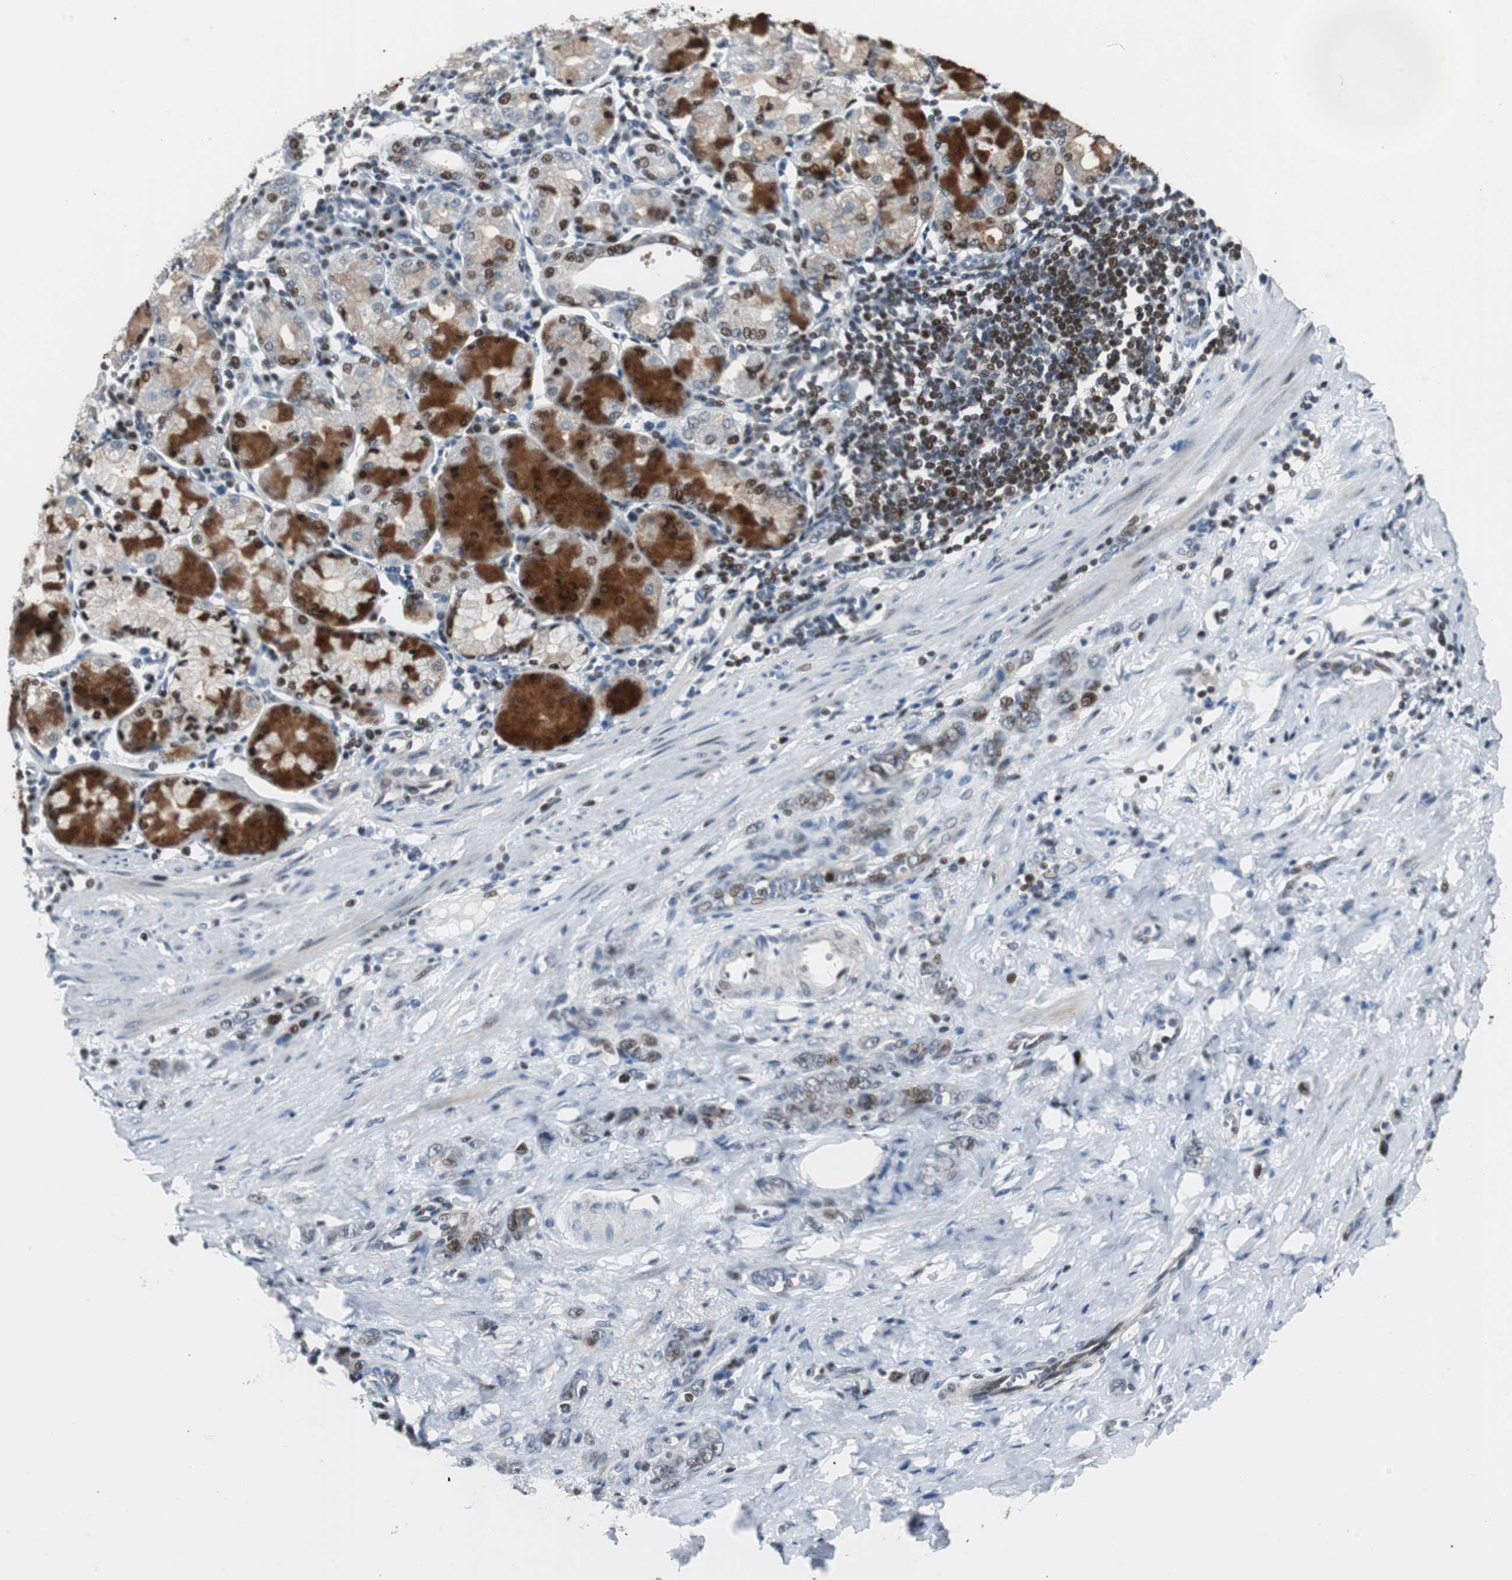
{"staining": {"intensity": "moderate", "quantity": "<25%", "location": "nuclear"}, "tissue": "stomach cancer", "cell_type": "Tumor cells", "image_type": "cancer", "snomed": [{"axis": "morphology", "description": "Adenocarcinoma, NOS"}, {"axis": "topography", "description": "Stomach"}], "caption": "About <25% of tumor cells in human adenocarcinoma (stomach) exhibit moderate nuclear protein staining as visualized by brown immunohistochemical staining.", "gene": "RAD1", "patient": {"sex": "male", "age": 82}}